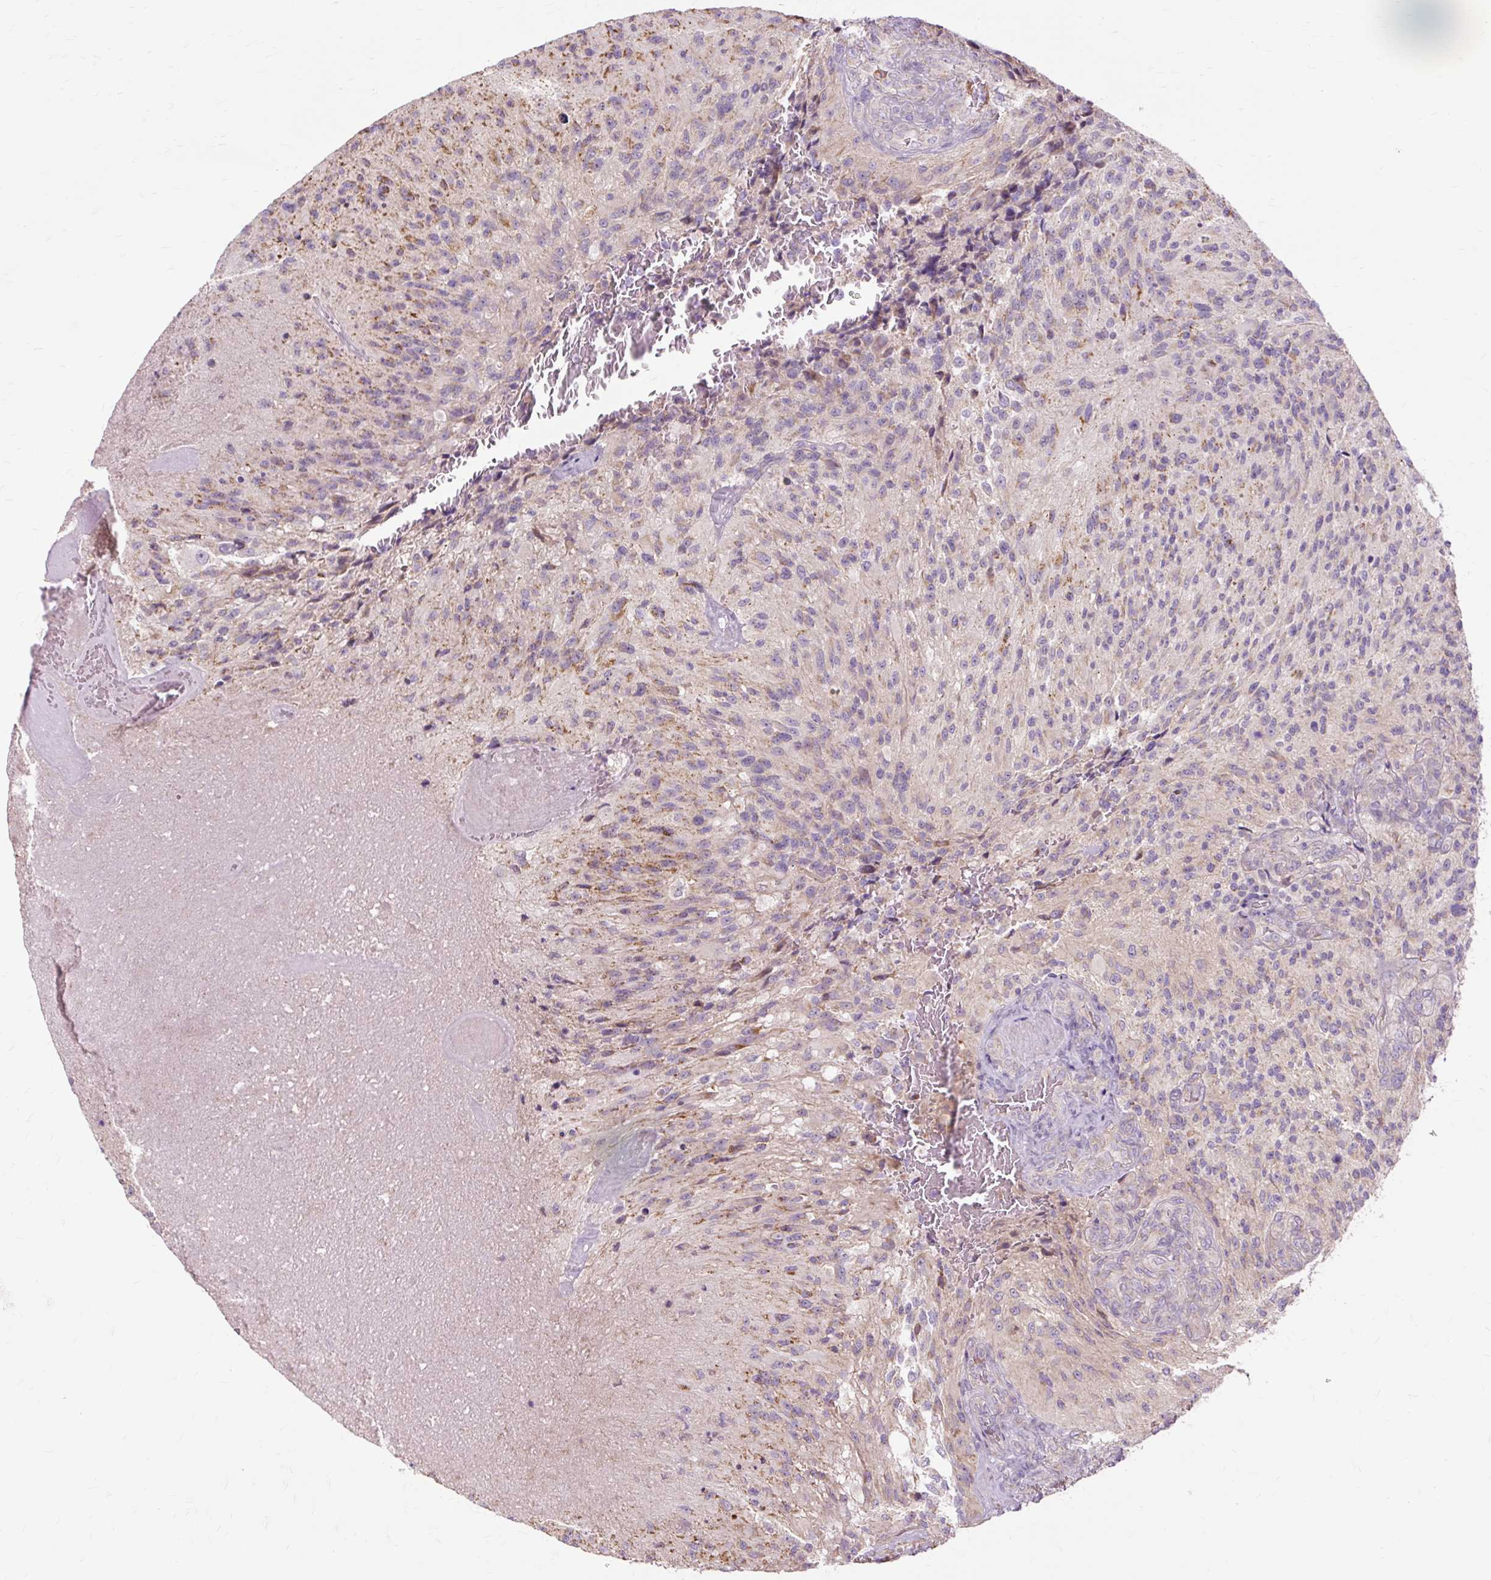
{"staining": {"intensity": "weak", "quantity": "25%-75%", "location": "cytoplasmic/membranous"}, "tissue": "glioma", "cell_type": "Tumor cells", "image_type": "cancer", "snomed": [{"axis": "morphology", "description": "Normal tissue, NOS"}, {"axis": "morphology", "description": "Glioma, malignant, High grade"}, {"axis": "topography", "description": "Cerebral cortex"}], "caption": "Protein positivity by immunohistochemistry exhibits weak cytoplasmic/membranous expression in approximately 25%-75% of tumor cells in malignant high-grade glioma.", "gene": "PDZD2", "patient": {"sex": "male", "age": 56}}